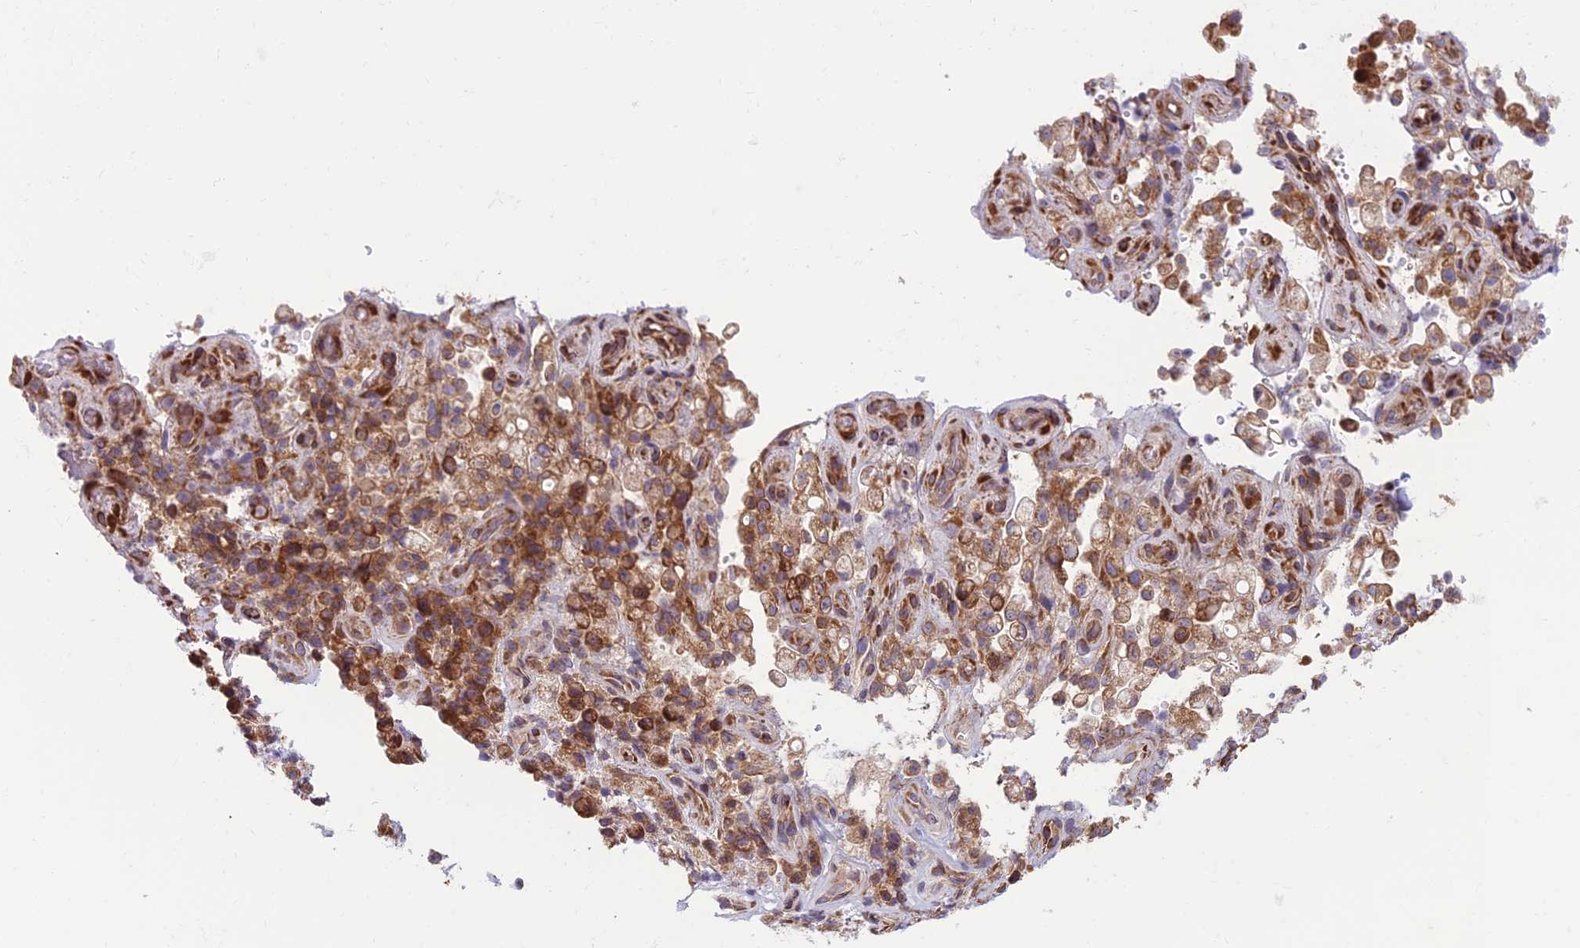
{"staining": {"intensity": "moderate", "quantity": ">75%", "location": "cytoplasmic/membranous"}, "tissue": "stomach cancer", "cell_type": "Tumor cells", "image_type": "cancer", "snomed": [{"axis": "morphology", "description": "Adenocarcinoma, NOS"}, {"axis": "topography", "description": "Stomach"}], "caption": "A brown stain shows moderate cytoplasmic/membranous expression of a protein in human stomach cancer (adenocarcinoma) tumor cells.", "gene": "RPL17-C18orf32", "patient": {"sex": "female", "age": 60}}